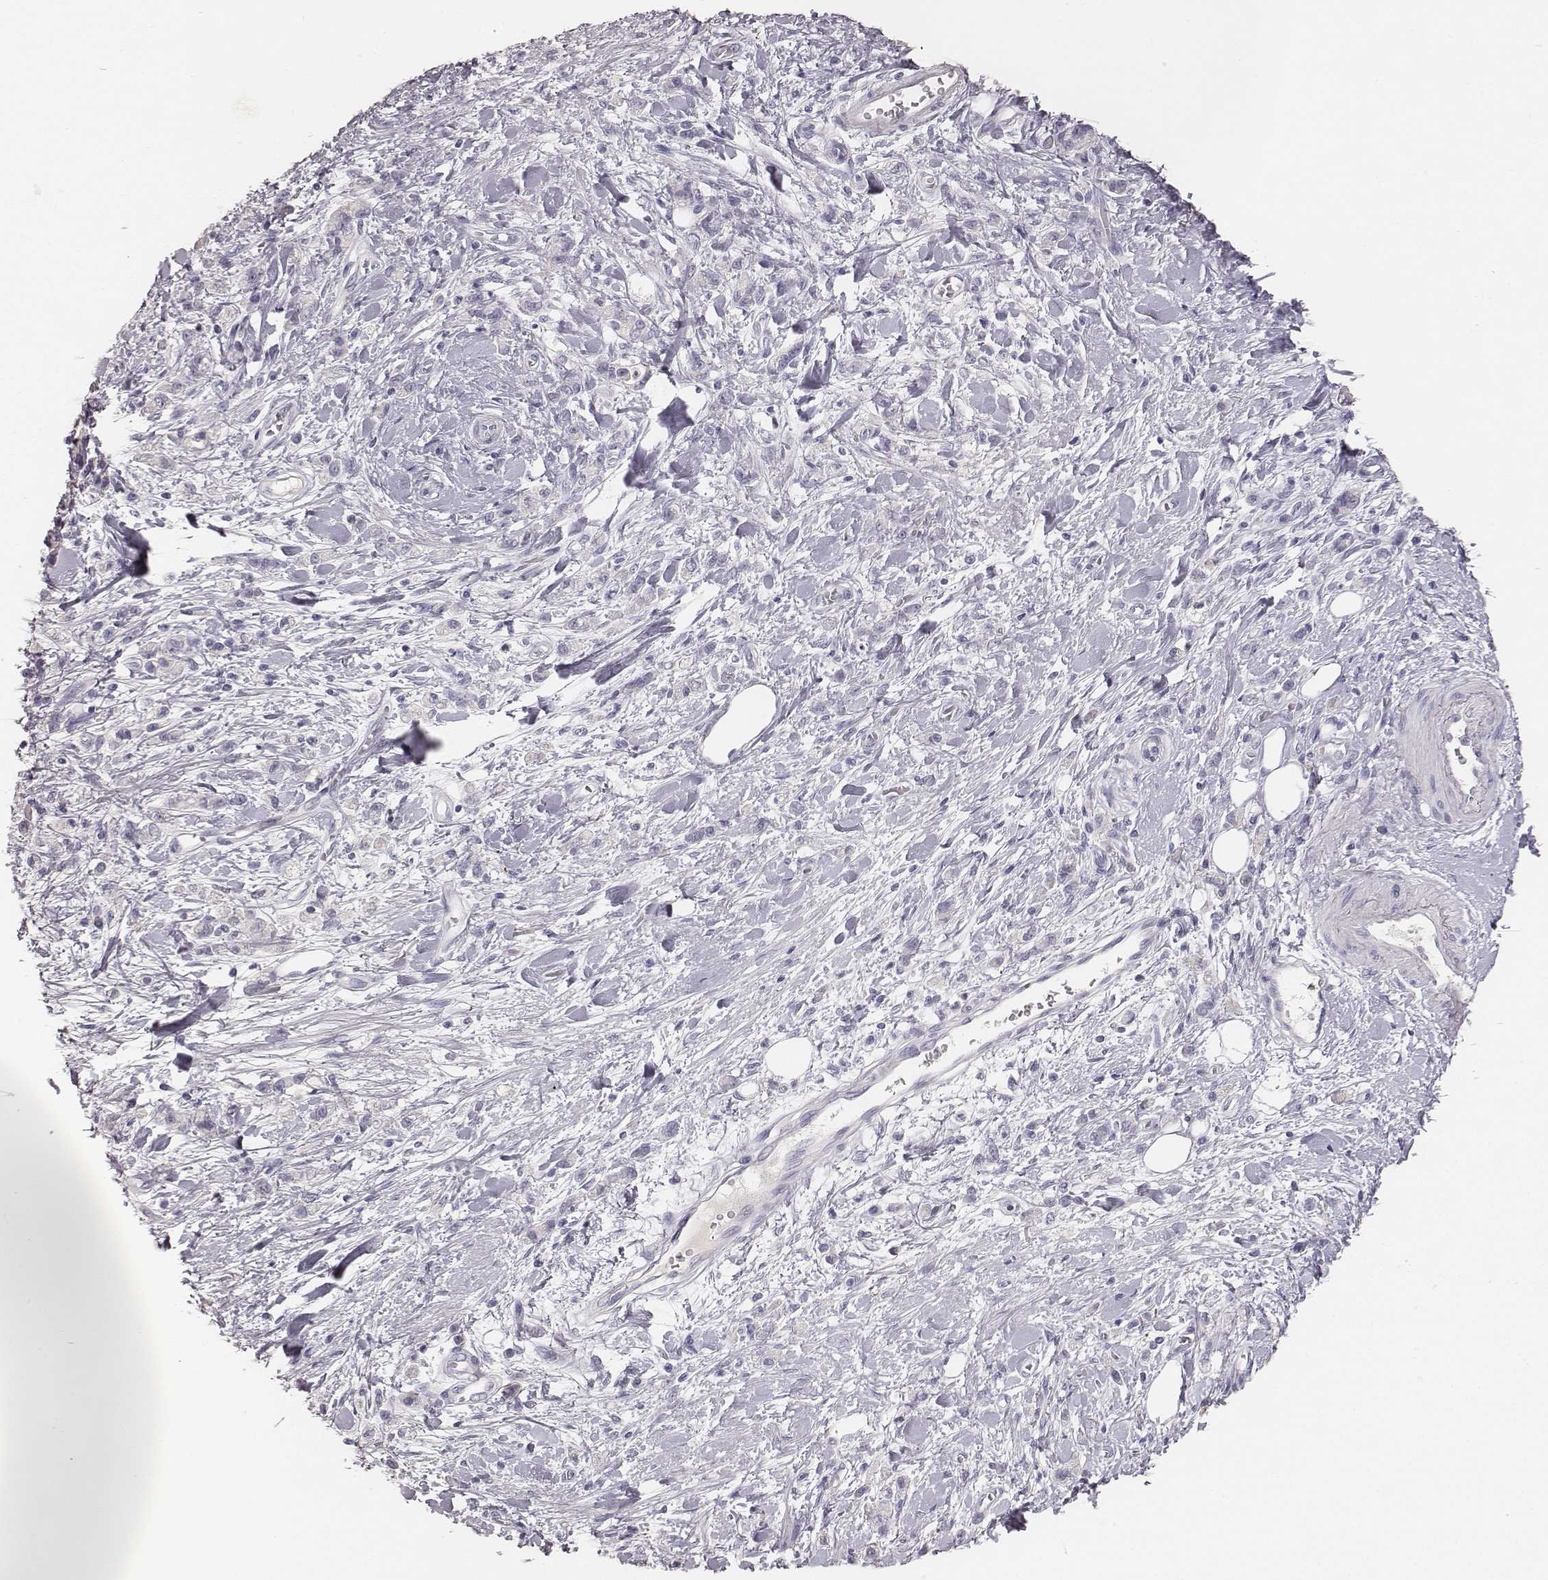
{"staining": {"intensity": "negative", "quantity": "none", "location": "none"}, "tissue": "stomach cancer", "cell_type": "Tumor cells", "image_type": "cancer", "snomed": [{"axis": "morphology", "description": "Adenocarcinoma, NOS"}, {"axis": "topography", "description": "Stomach"}], "caption": "High power microscopy image of an IHC histopathology image of stomach adenocarcinoma, revealing no significant staining in tumor cells. The staining was performed using DAB (3,3'-diaminobenzidine) to visualize the protein expression in brown, while the nuclei were stained in blue with hematoxylin (Magnification: 20x).", "gene": "MYH6", "patient": {"sex": "male", "age": 77}}